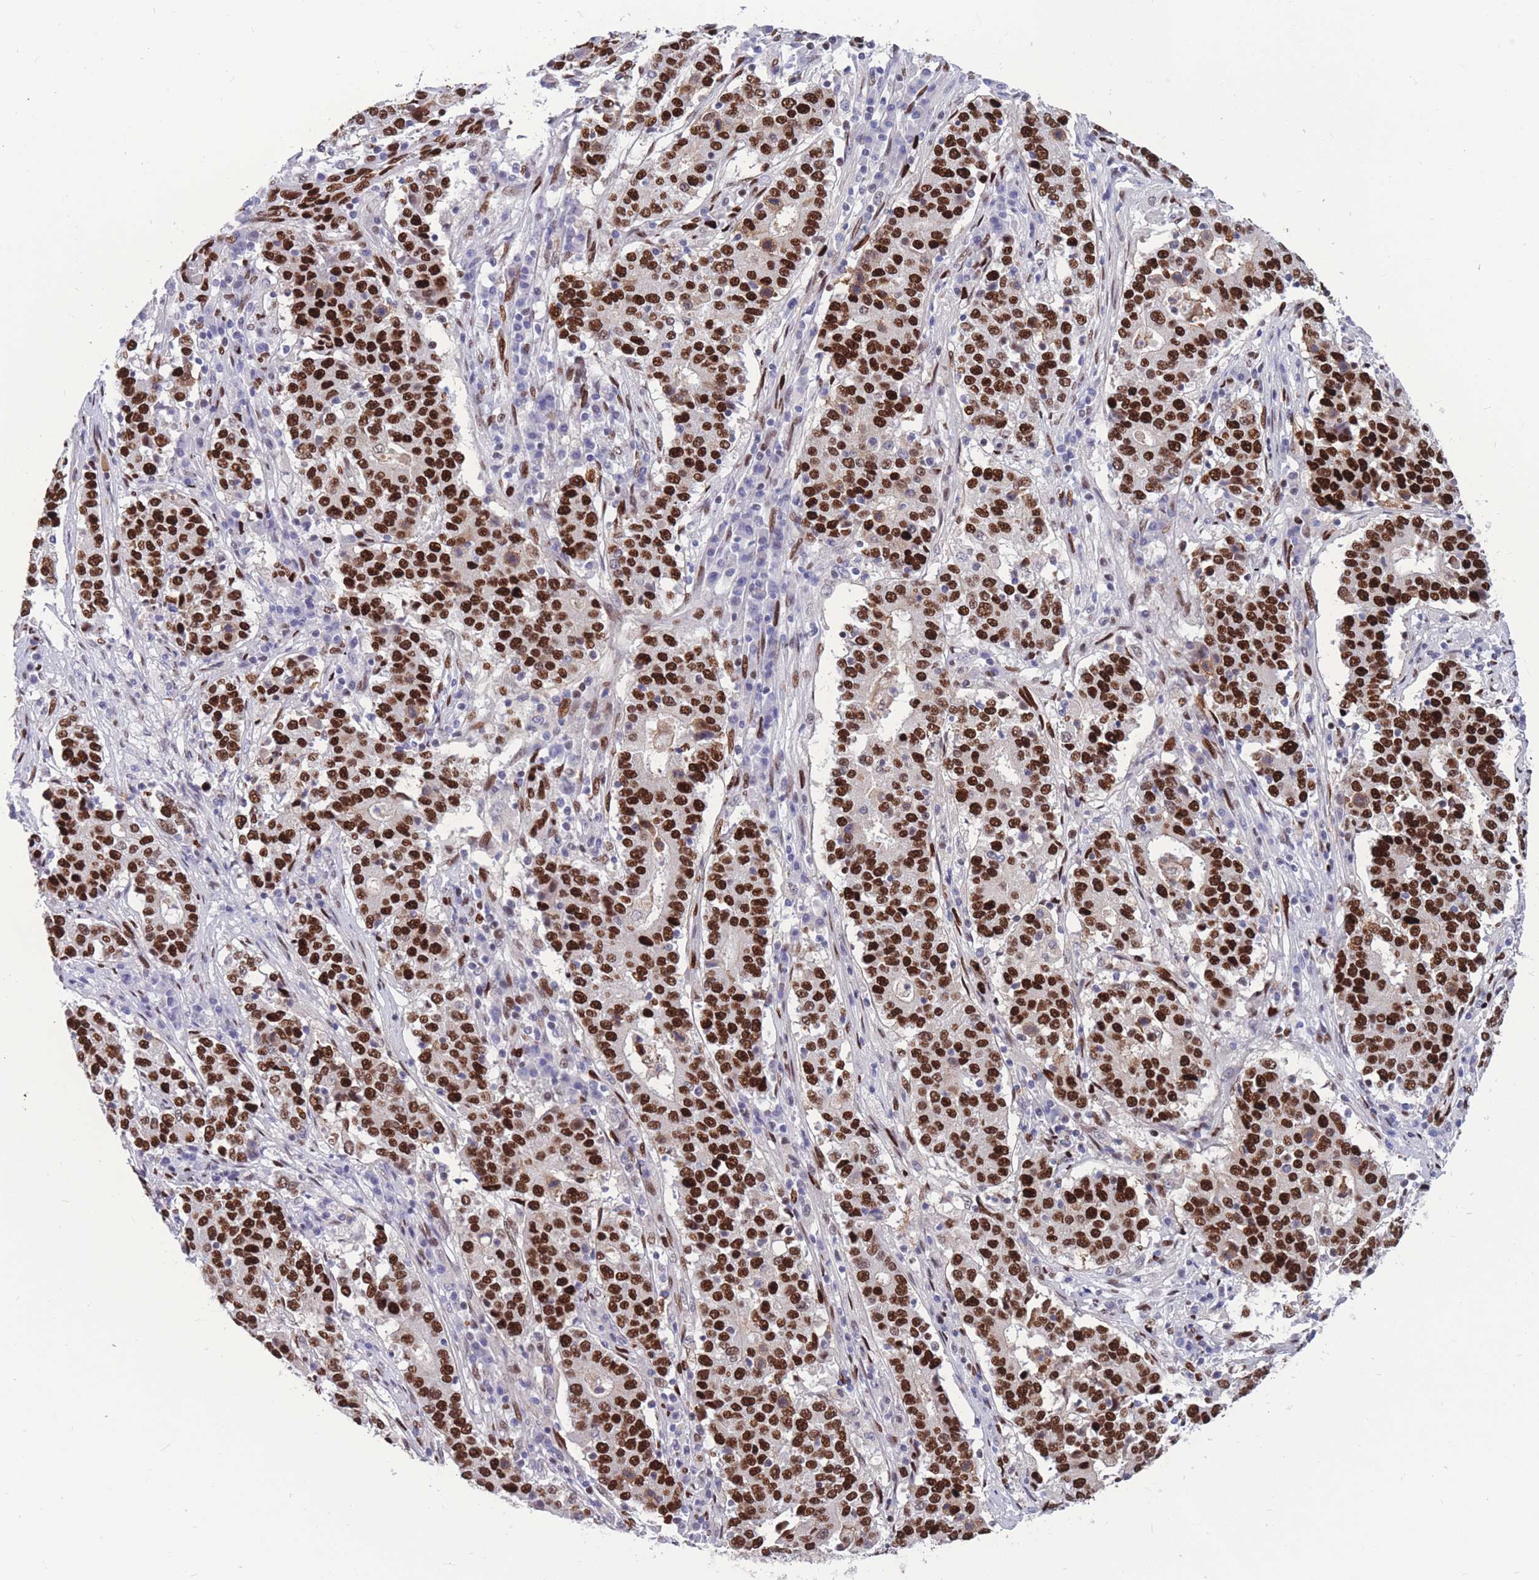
{"staining": {"intensity": "strong", "quantity": ">75%", "location": "nuclear"}, "tissue": "stomach cancer", "cell_type": "Tumor cells", "image_type": "cancer", "snomed": [{"axis": "morphology", "description": "Adenocarcinoma, NOS"}, {"axis": "topography", "description": "Stomach"}], "caption": "This is a histology image of immunohistochemistry staining of stomach adenocarcinoma, which shows strong staining in the nuclear of tumor cells.", "gene": "NASP", "patient": {"sex": "male", "age": 59}}